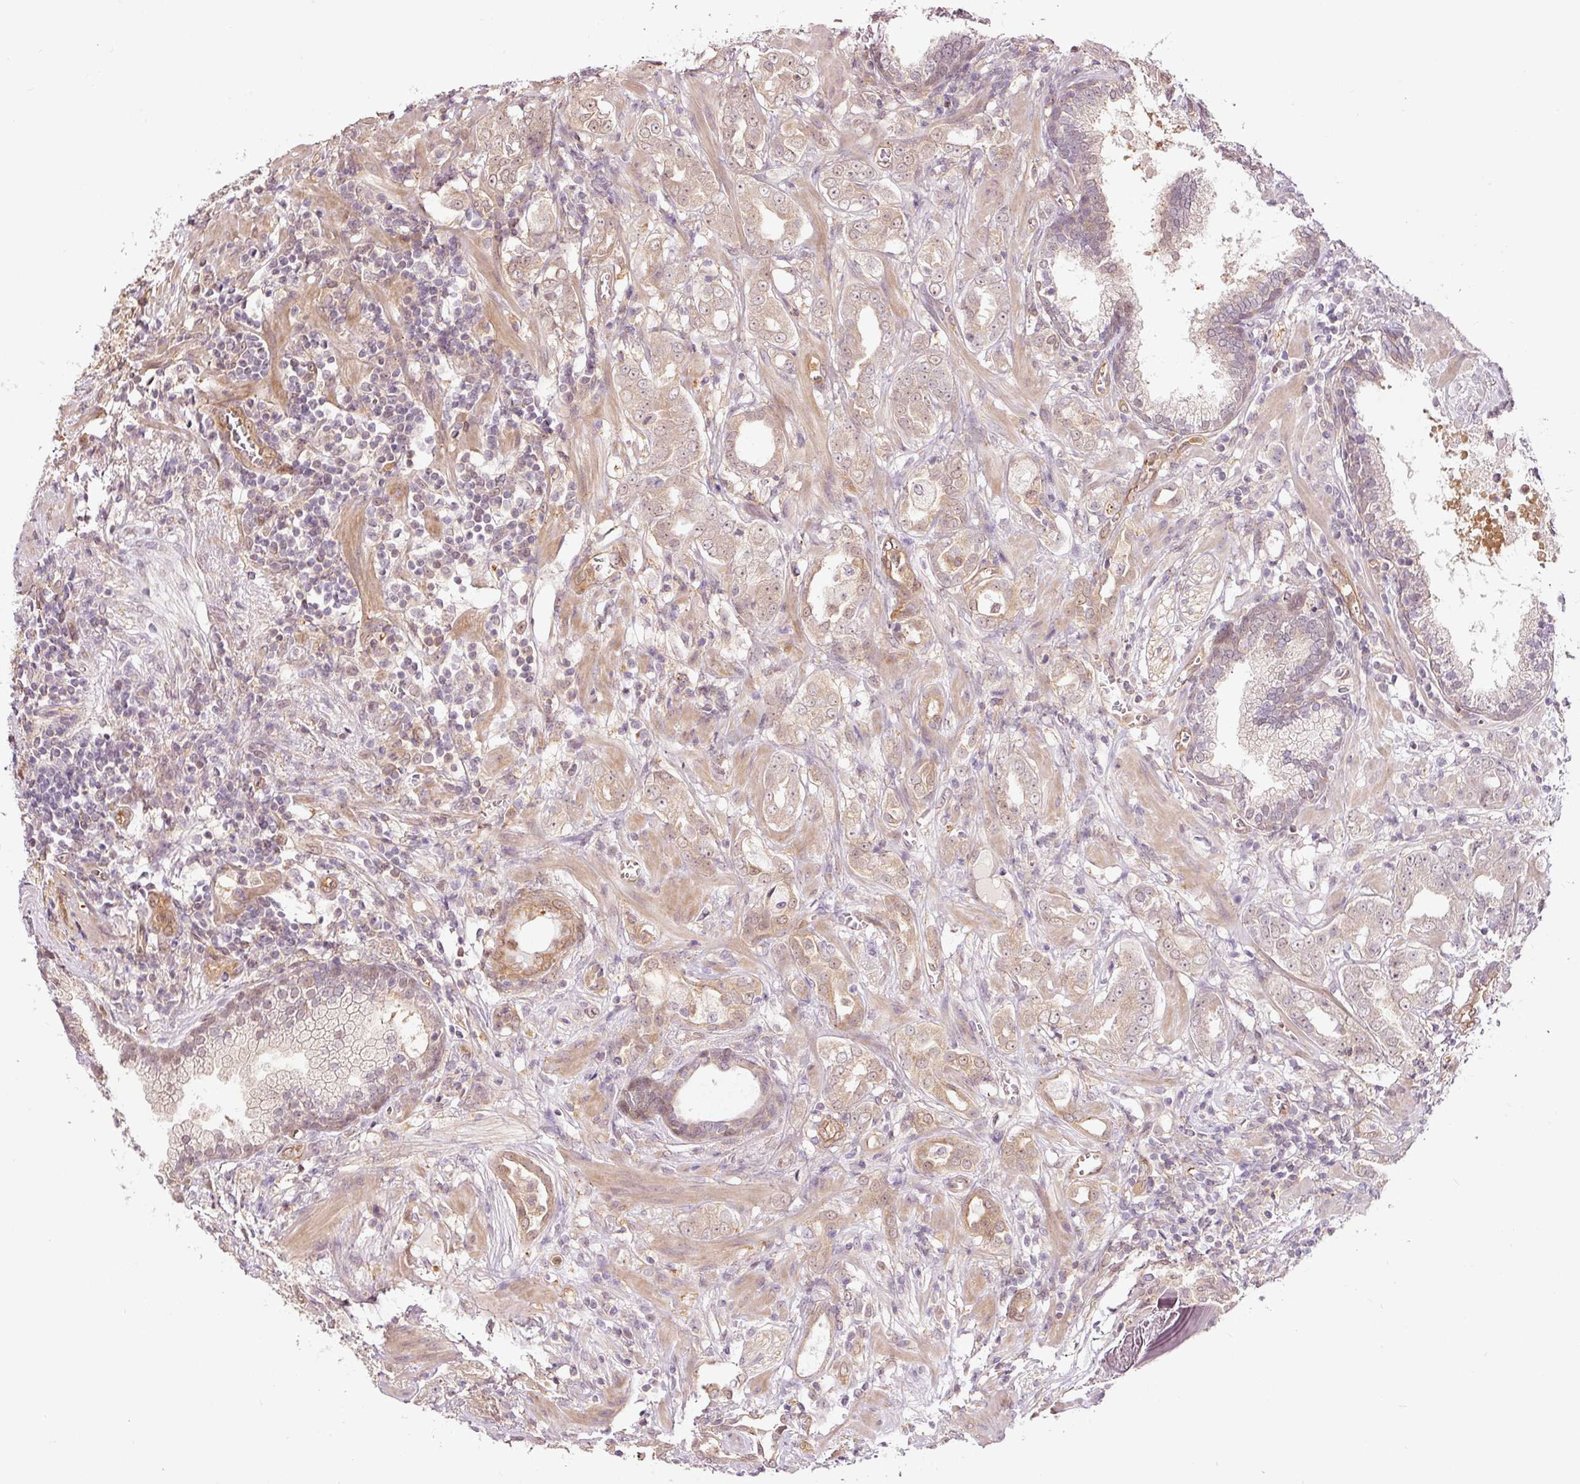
{"staining": {"intensity": "moderate", "quantity": "25%-75%", "location": "cytoplasmic/membranous,nuclear"}, "tissue": "prostate cancer", "cell_type": "Tumor cells", "image_type": "cancer", "snomed": [{"axis": "morphology", "description": "Adenocarcinoma, High grade"}, {"axis": "topography", "description": "Prostate"}], "caption": "Prostate adenocarcinoma (high-grade) stained with immunohistochemistry (IHC) shows moderate cytoplasmic/membranous and nuclear positivity in approximately 25%-75% of tumor cells.", "gene": "FBXL14", "patient": {"sex": "male", "age": 63}}